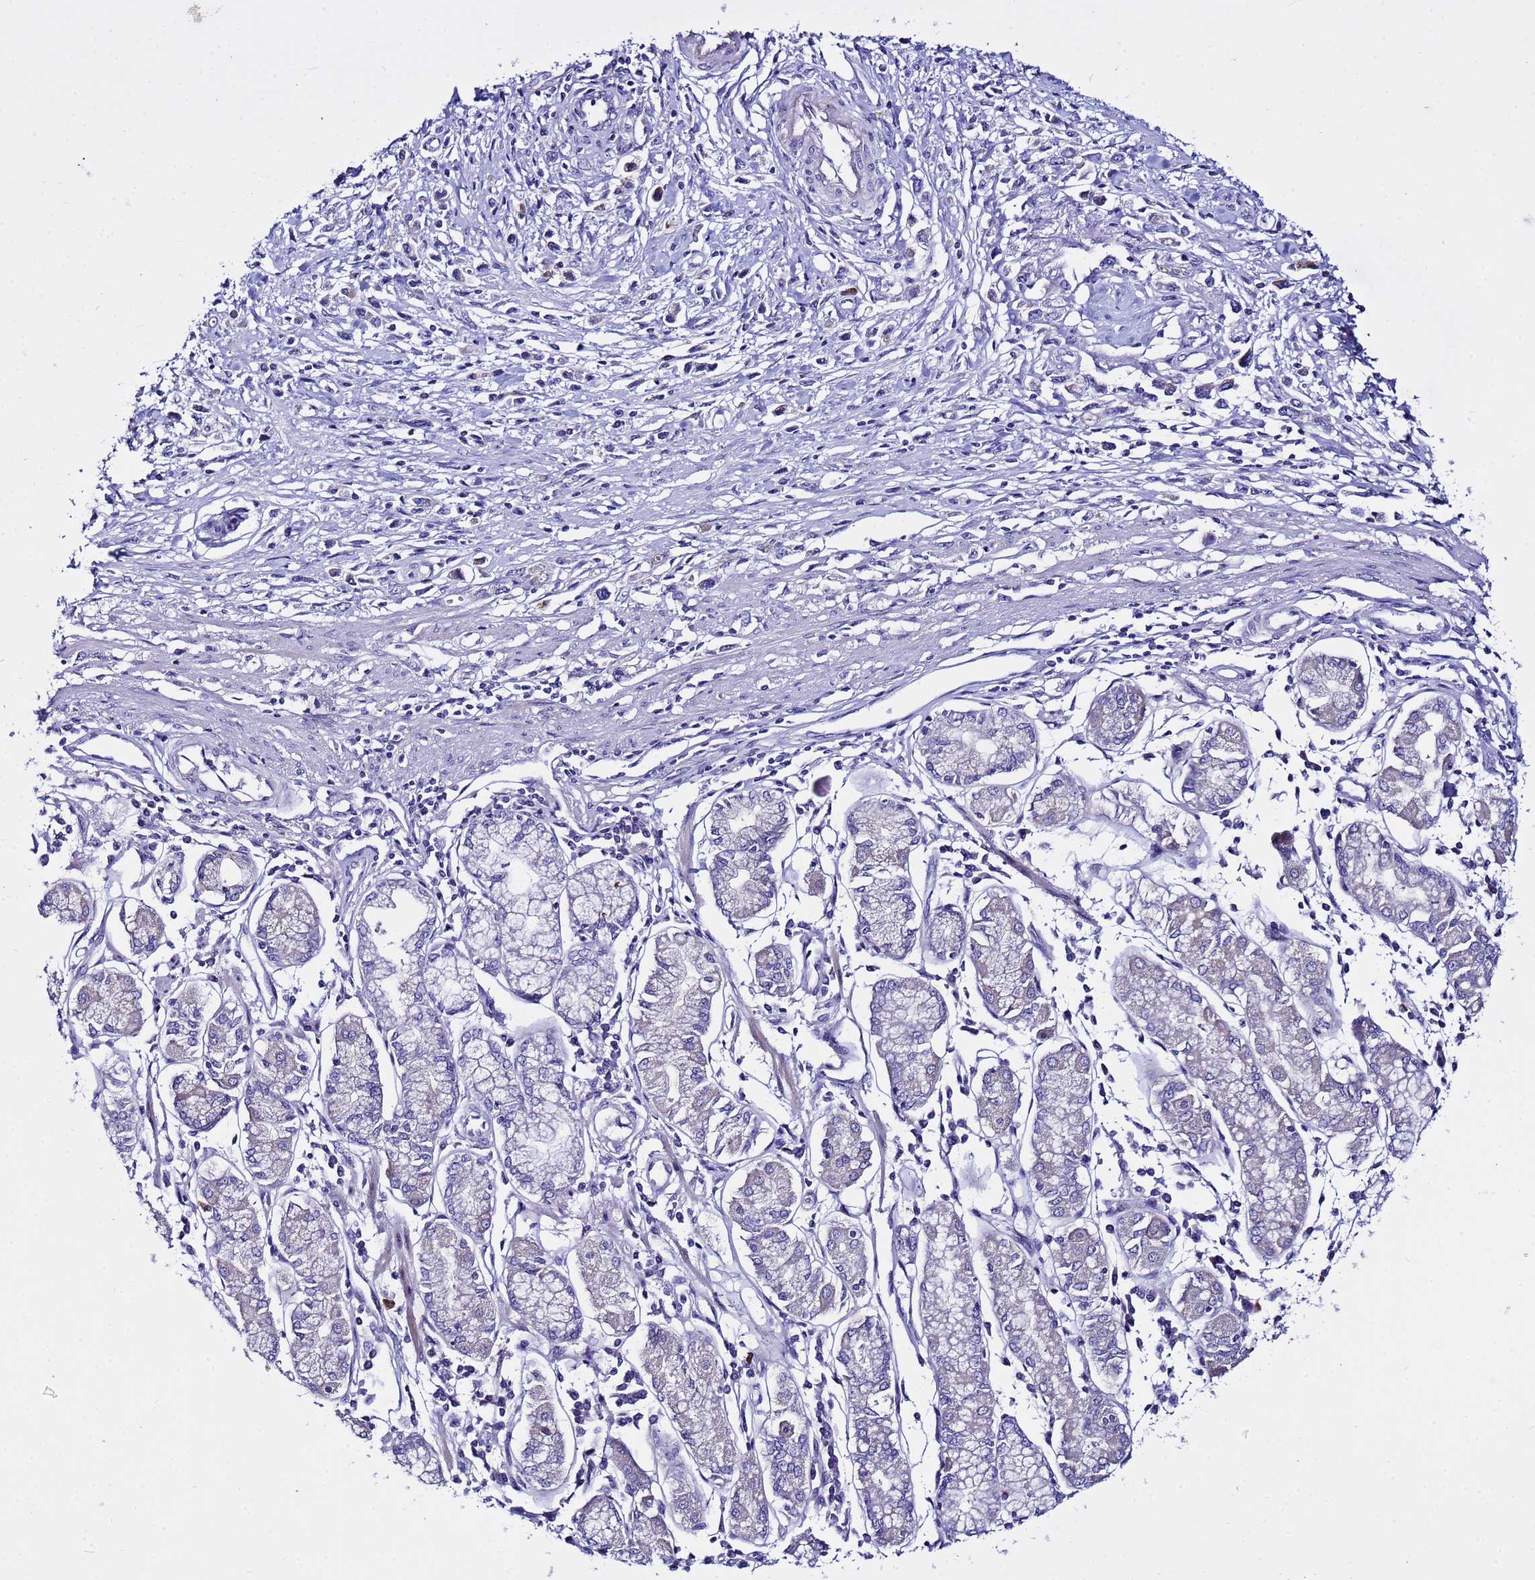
{"staining": {"intensity": "negative", "quantity": "none", "location": "none"}, "tissue": "stomach cancer", "cell_type": "Tumor cells", "image_type": "cancer", "snomed": [{"axis": "morphology", "description": "Adenocarcinoma, NOS"}, {"axis": "topography", "description": "Stomach"}], "caption": "A histopathology image of human stomach cancer (adenocarcinoma) is negative for staining in tumor cells.", "gene": "IGSF11", "patient": {"sex": "female", "age": 59}}